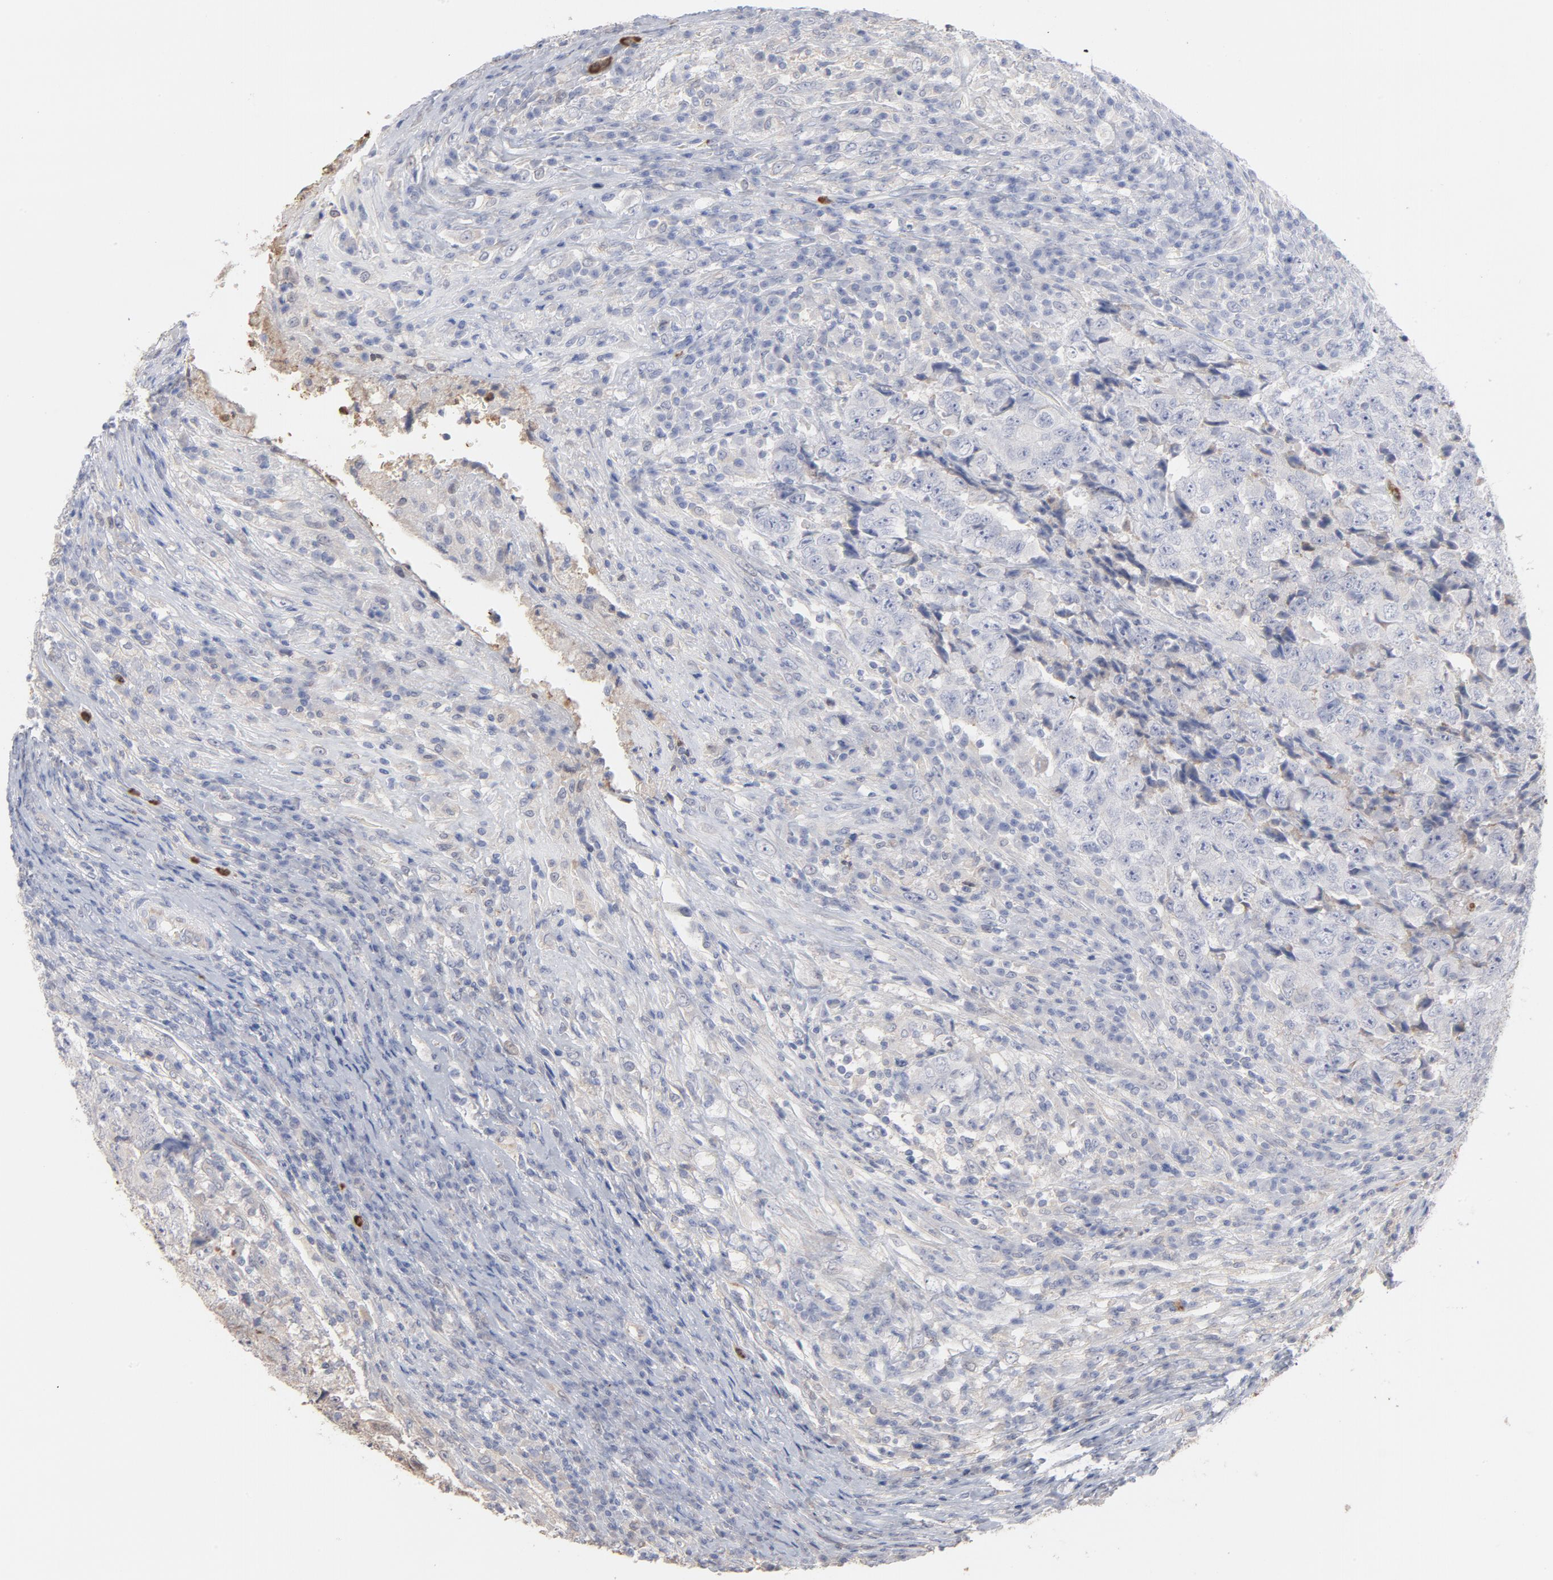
{"staining": {"intensity": "weak", "quantity": "25%-75%", "location": "cytoplasmic/membranous"}, "tissue": "testis cancer", "cell_type": "Tumor cells", "image_type": "cancer", "snomed": [{"axis": "morphology", "description": "Necrosis, NOS"}, {"axis": "morphology", "description": "Carcinoma, Embryonal, NOS"}, {"axis": "topography", "description": "Testis"}], "caption": "DAB immunohistochemical staining of human embryonal carcinoma (testis) shows weak cytoplasmic/membranous protein positivity in about 25%-75% of tumor cells.", "gene": "PNMA1", "patient": {"sex": "male", "age": 19}}